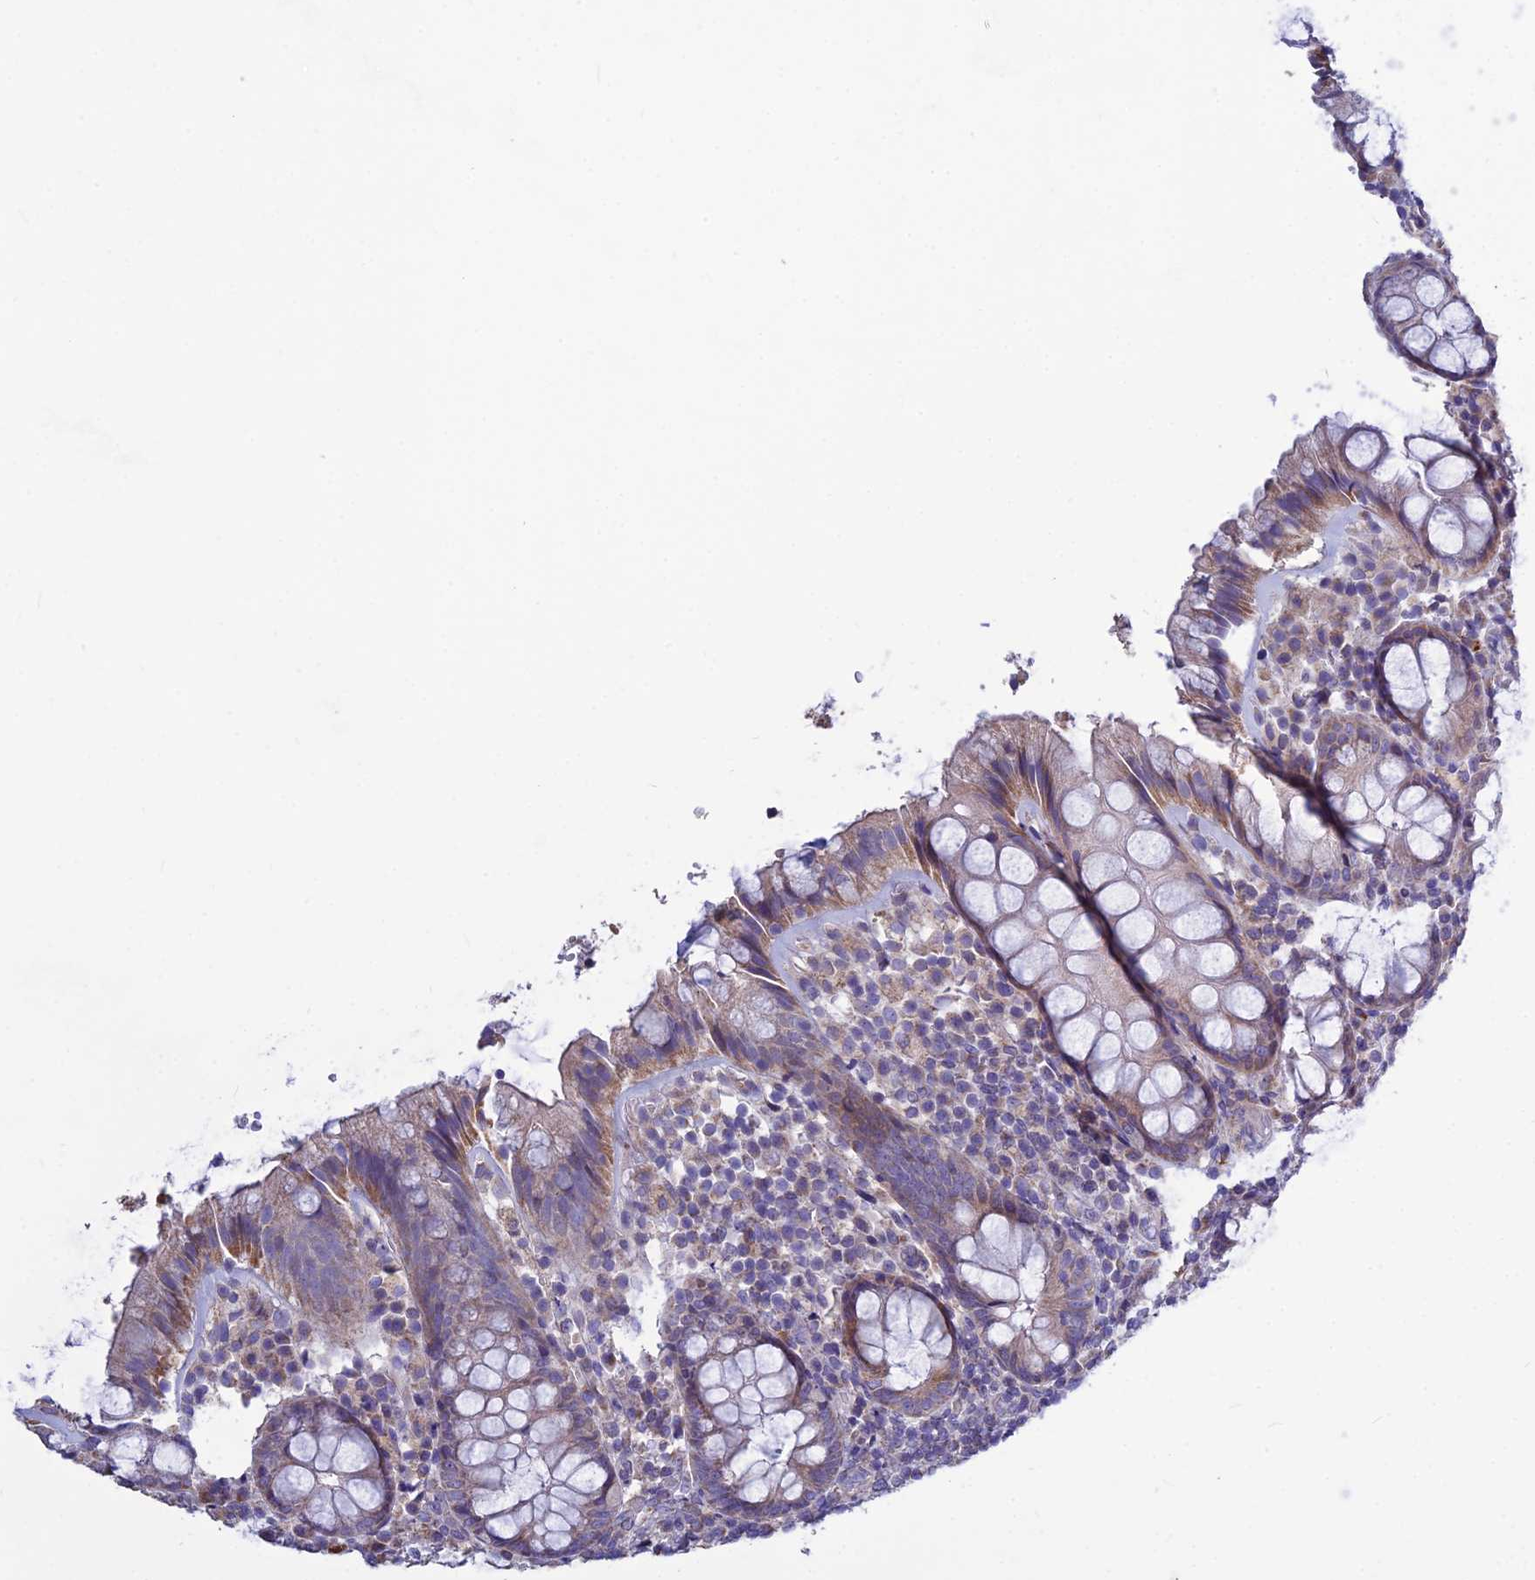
{"staining": {"intensity": "moderate", "quantity": "25%-75%", "location": "cytoplasmic/membranous"}, "tissue": "rectum", "cell_type": "Glandular cells", "image_type": "normal", "snomed": [{"axis": "morphology", "description": "Normal tissue, NOS"}, {"axis": "topography", "description": "Rectum"}], "caption": "Immunohistochemistry (IHC) of benign human rectum shows medium levels of moderate cytoplasmic/membranous expression in approximately 25%-75% of glandular cells. (DAB (3,3'-diaminobenzidine) = brown stain, brightfield microscopy at high magnification).", "gene": "BHMT2", "patient": {"sex": "male", "age": 83}}